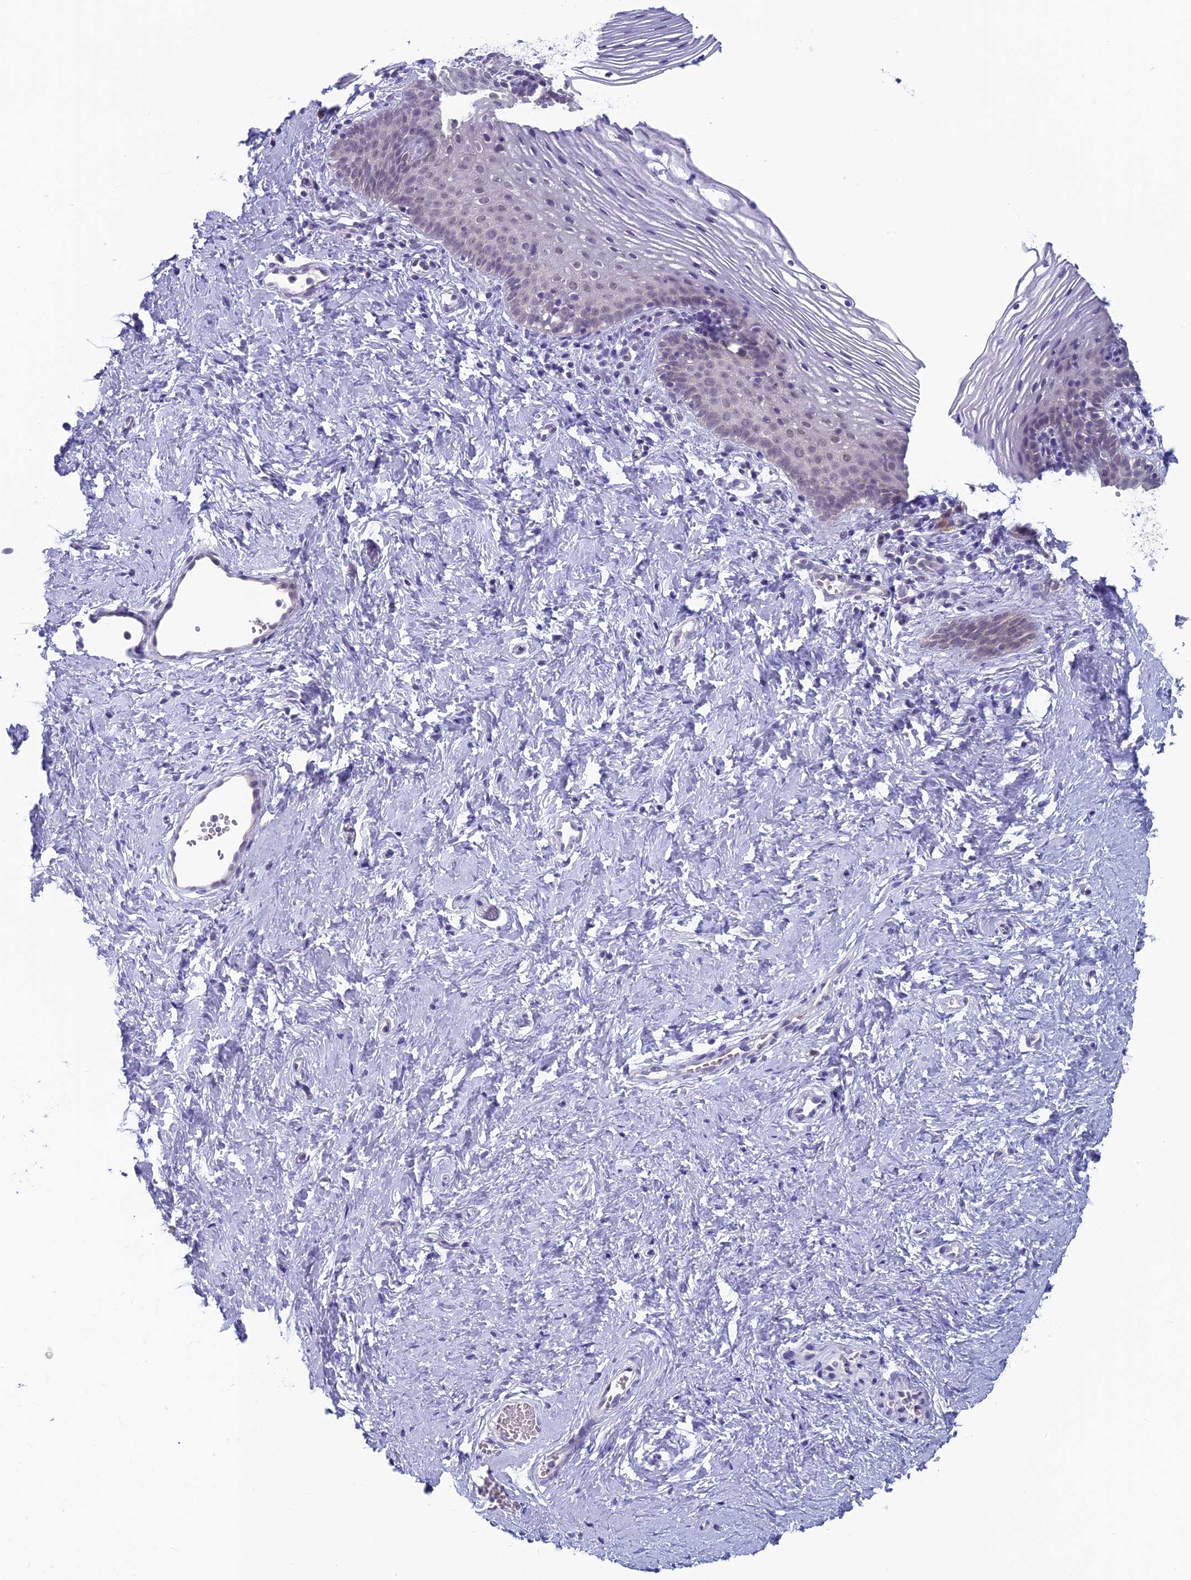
{"staining": {"intensity": "negative", "quantity": "none", "location": "none"}, "tissue": "vagina", "cell_type": "Squamous epithelial cells", "image_type": "normal", "snomed": [{"axis": "morphology", "description": "Normal tissue, NOS"}, {"axis": "topography", "description": "Vagina"}], "caption": "There is no significant positivity in squamous epithelial cells of vagina. (DAB immunohistochemistry visualized using brightfield microscopy, high magnification).", "gene": "MRI1", "patient": {"sex": "female", "age": 32}}